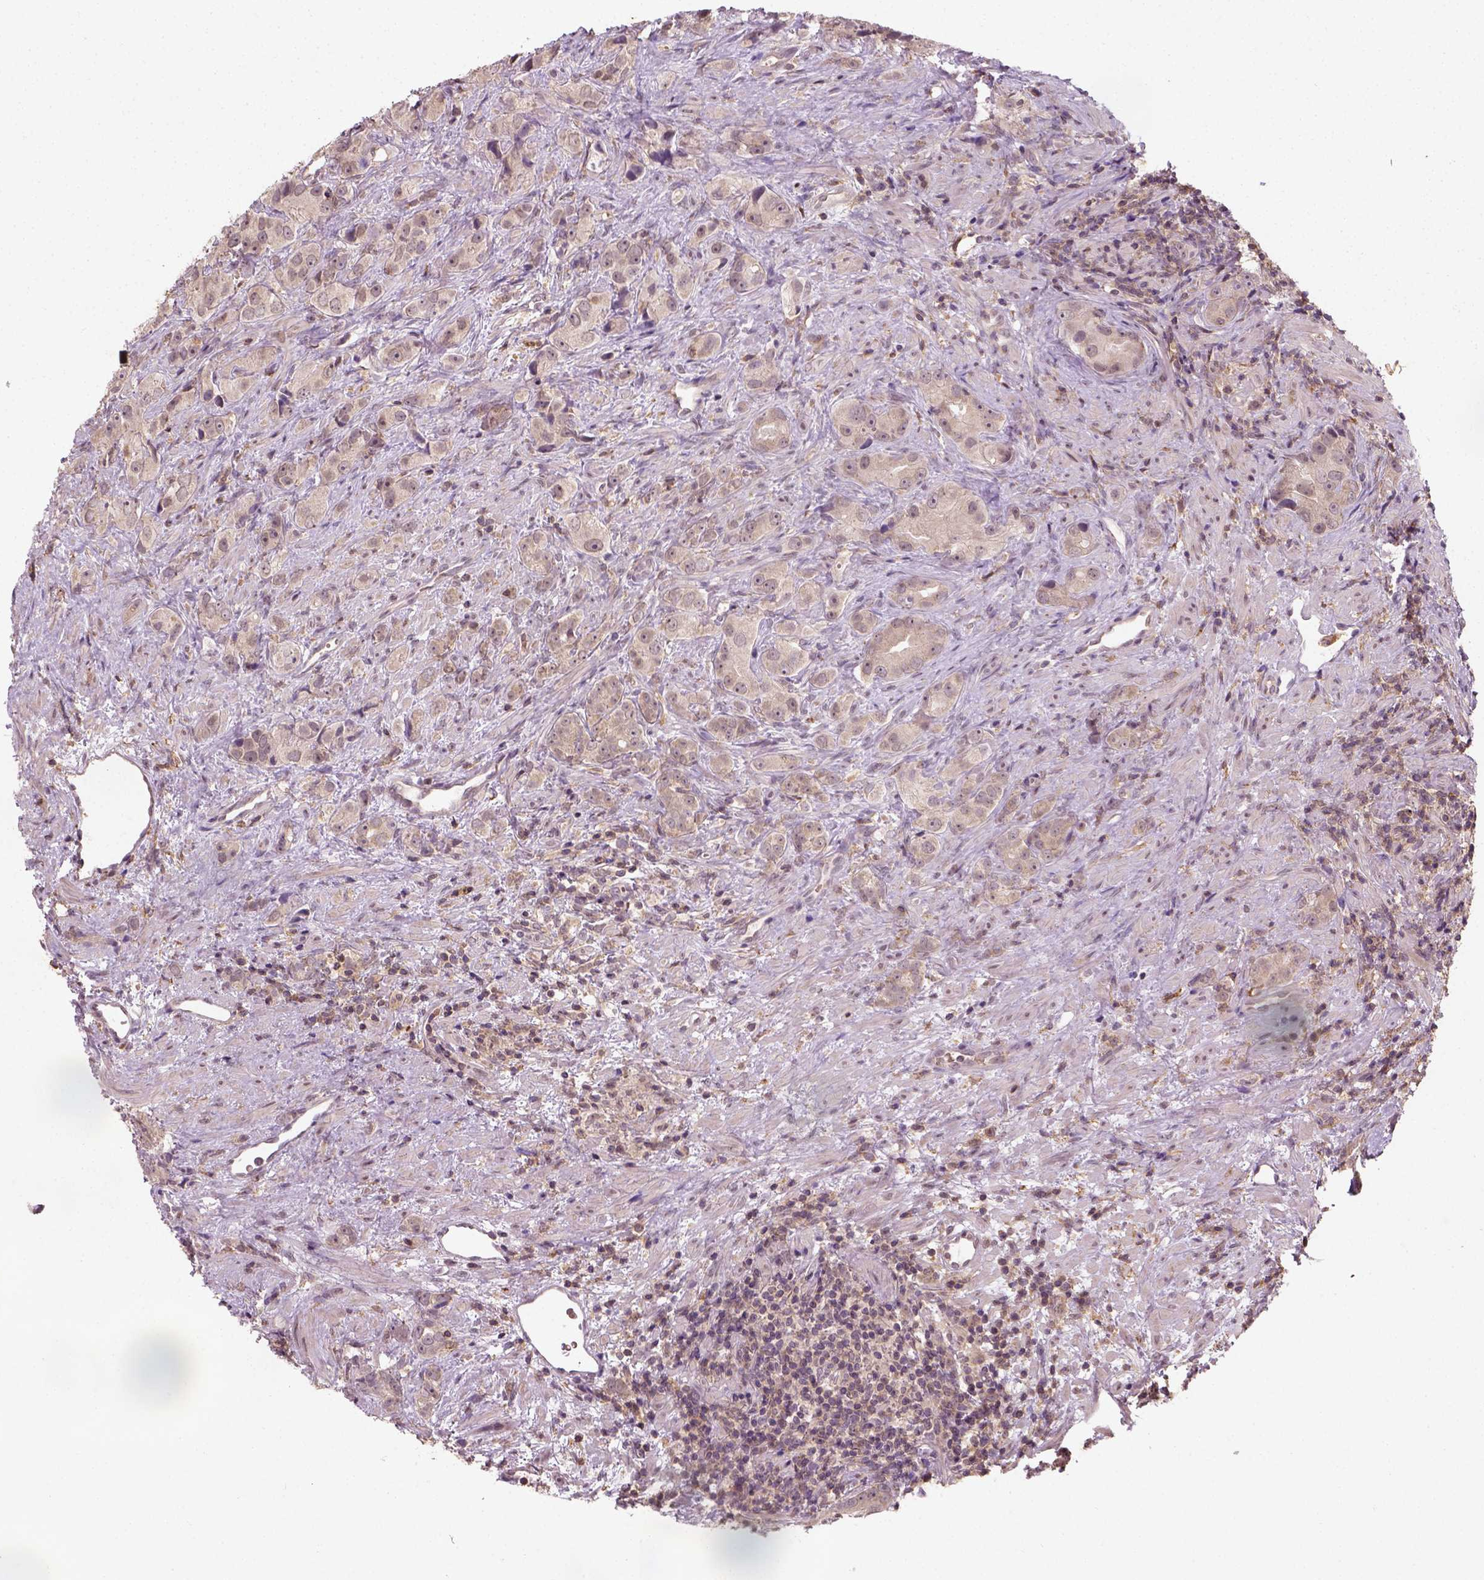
{"staining": {"intensity": "weak", "quantity": ">75%", "location": "cytoplasmic/membranous"}, "tissue": "prostate cancer", "cell_type": "Tumor cells", "image_type": "cancer", "snomed": [{"axis": "morphology", "description": "Adenocarcinoma, High grade"}, {"axis": "topography", "description": "Prostate"}], "caption": "A low amount of weak cytoplasmic/membranous expression is identified in about >75% of tumor cells in adenocarcinoma (high-grade) (prostate) tissue.", "gene": "CAMKK1", "patient": {"sex": "male", "age": 90}}